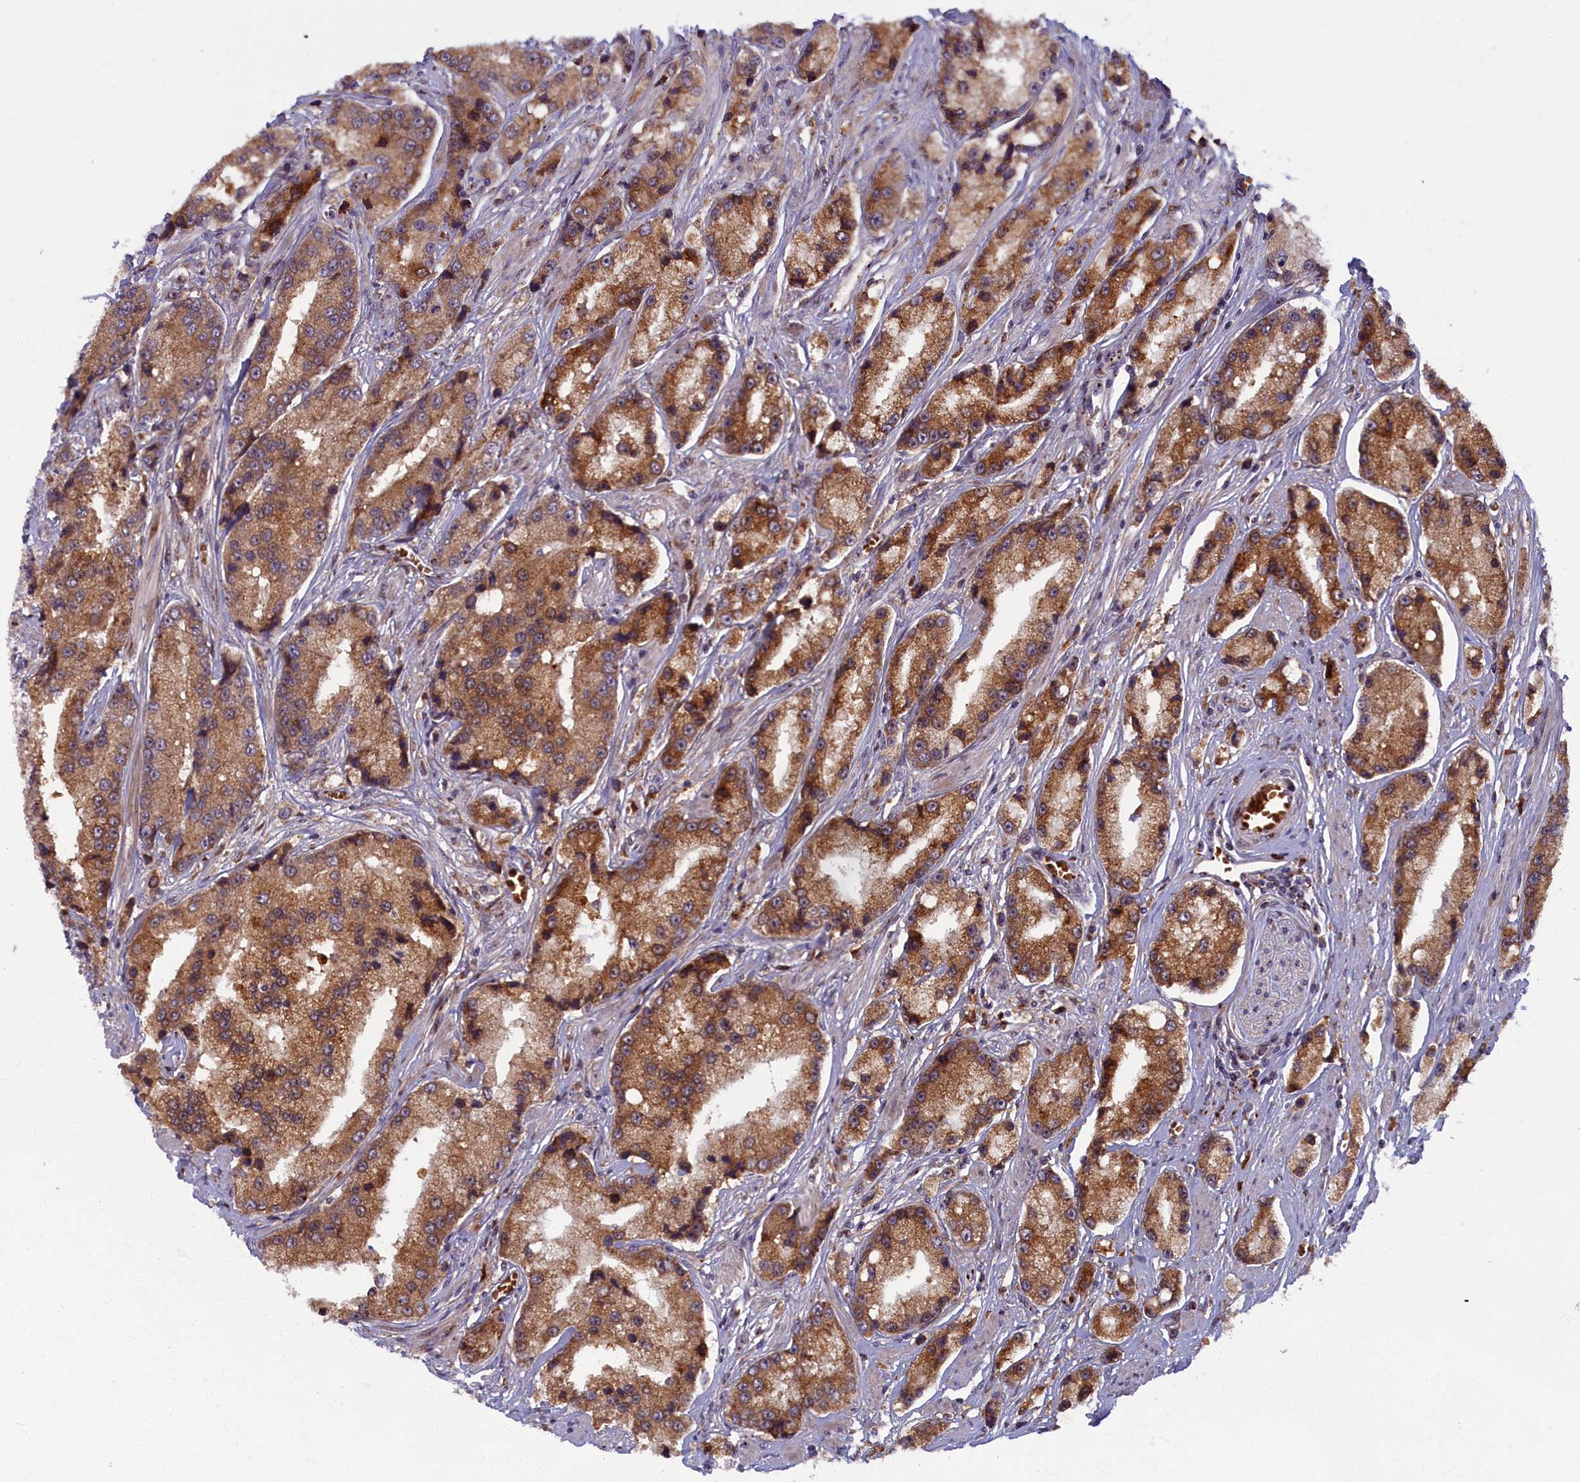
{"staining": {"intensity": "moderate", "quantity": ">75%", "location": "cytoplasmic/membranous"}, "tissue": "prostate cancer", "cell_type": "Tumor cells", "image_type": "cancer", "snomed": [{"axis": "morphology", "description": "Adenocarcinoma, High grade"}, {"axis": "topography", "description": "Prostate"}], "caption": "High-power microscopy captured an immunohistochemistry histopathology image of prostate cancer, revealing moderate cytoplasmic/membranous expression in about >75% of tumor cells.", "gene": "BLVRB", "patient": {"sex": "male", "age": 74}}